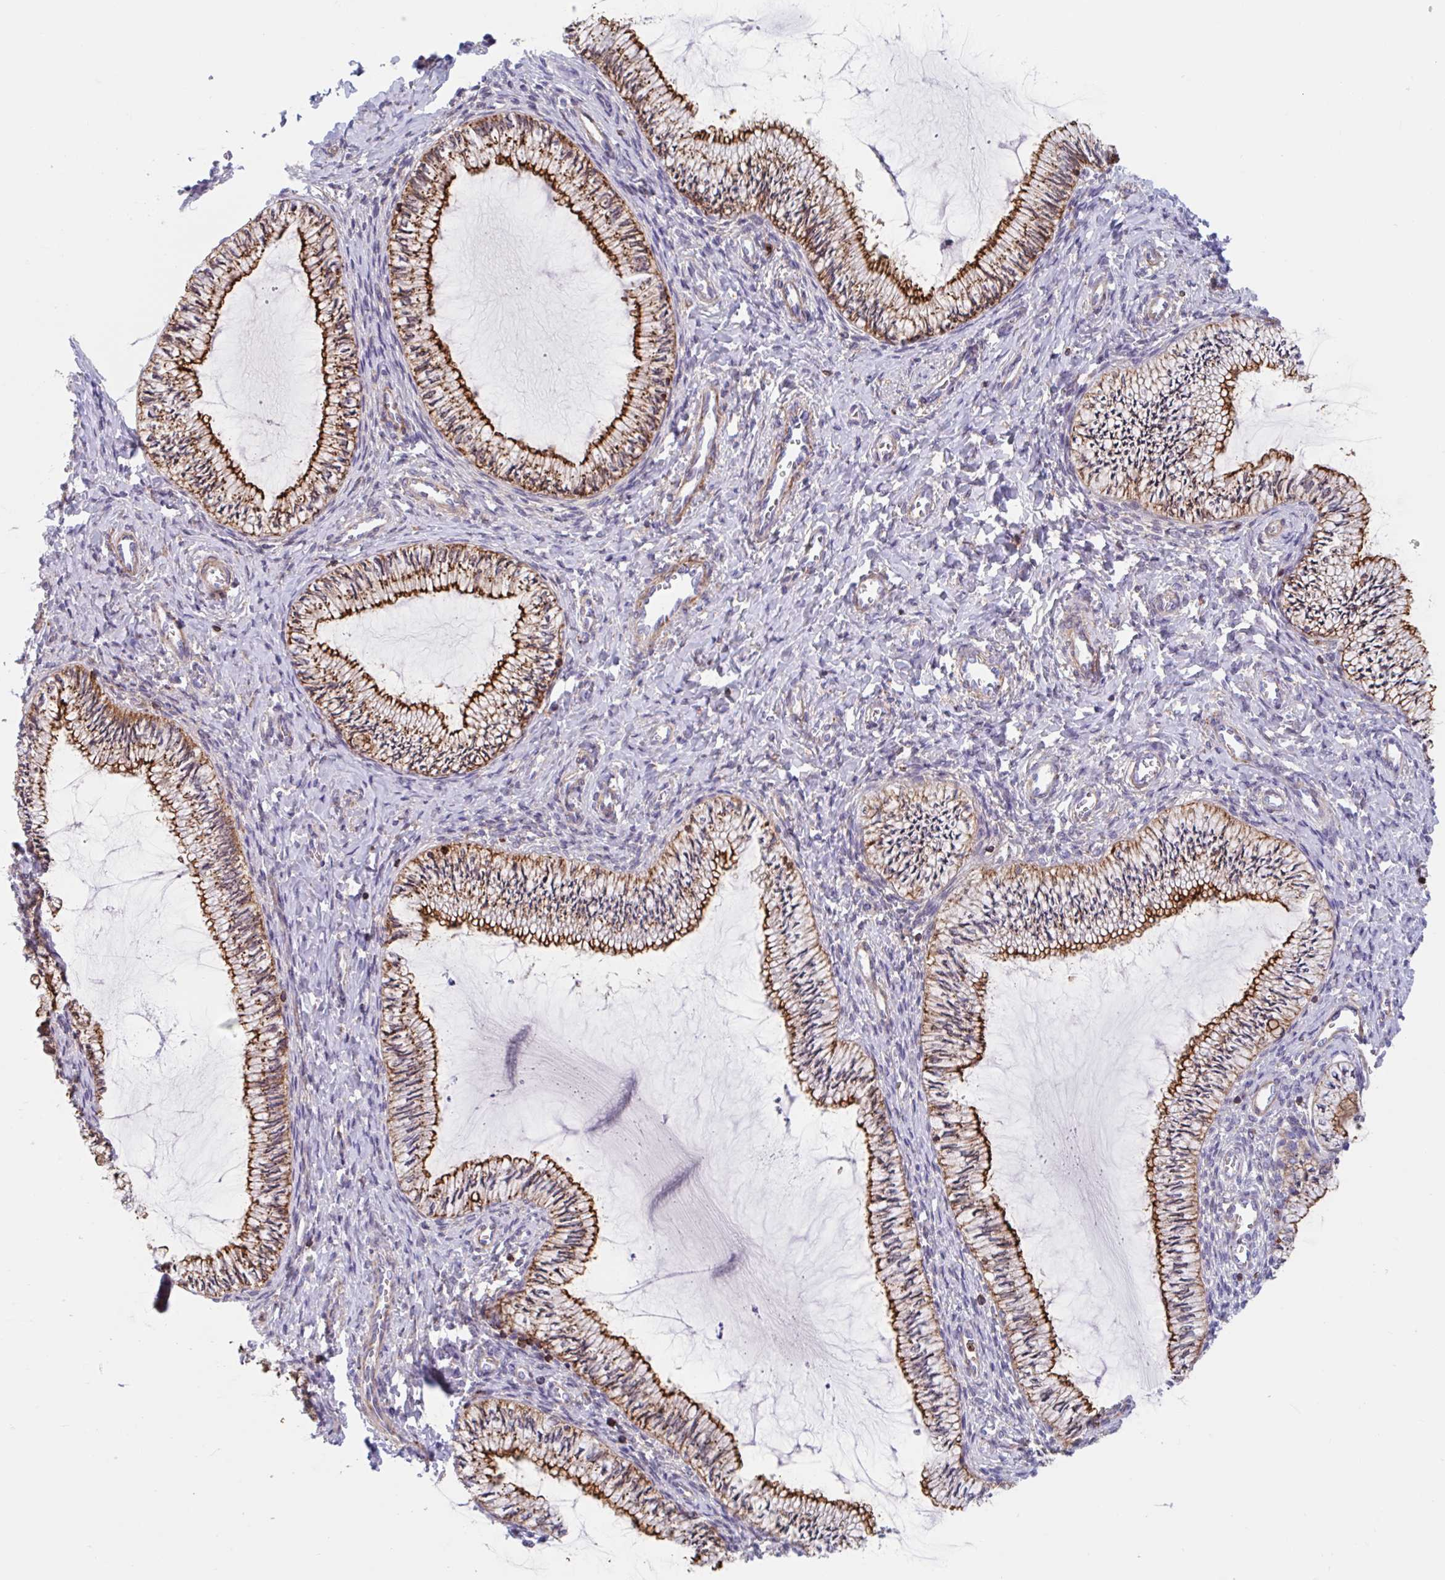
{"staining": {"intensity": "moderate", "quantity": ">75%", "location": "cytoplasmic/membranous"}, "tissue": "cervix", "cell_type": "Glandular cells", "image_type": "normal", "snomed": [{"axis": "morphology", "description": "Normal tissue, NOS"}, {"axis": "topography", "description": "Cervix"}], "caption": "DAB immunohistochemical staining of normal human cervix displays moderate cytoplasmic/membranous protein expression in approximately >75% of glandular cells.", "gene": "EFHD1", "patient": {"sex": "female", "age": 24}}